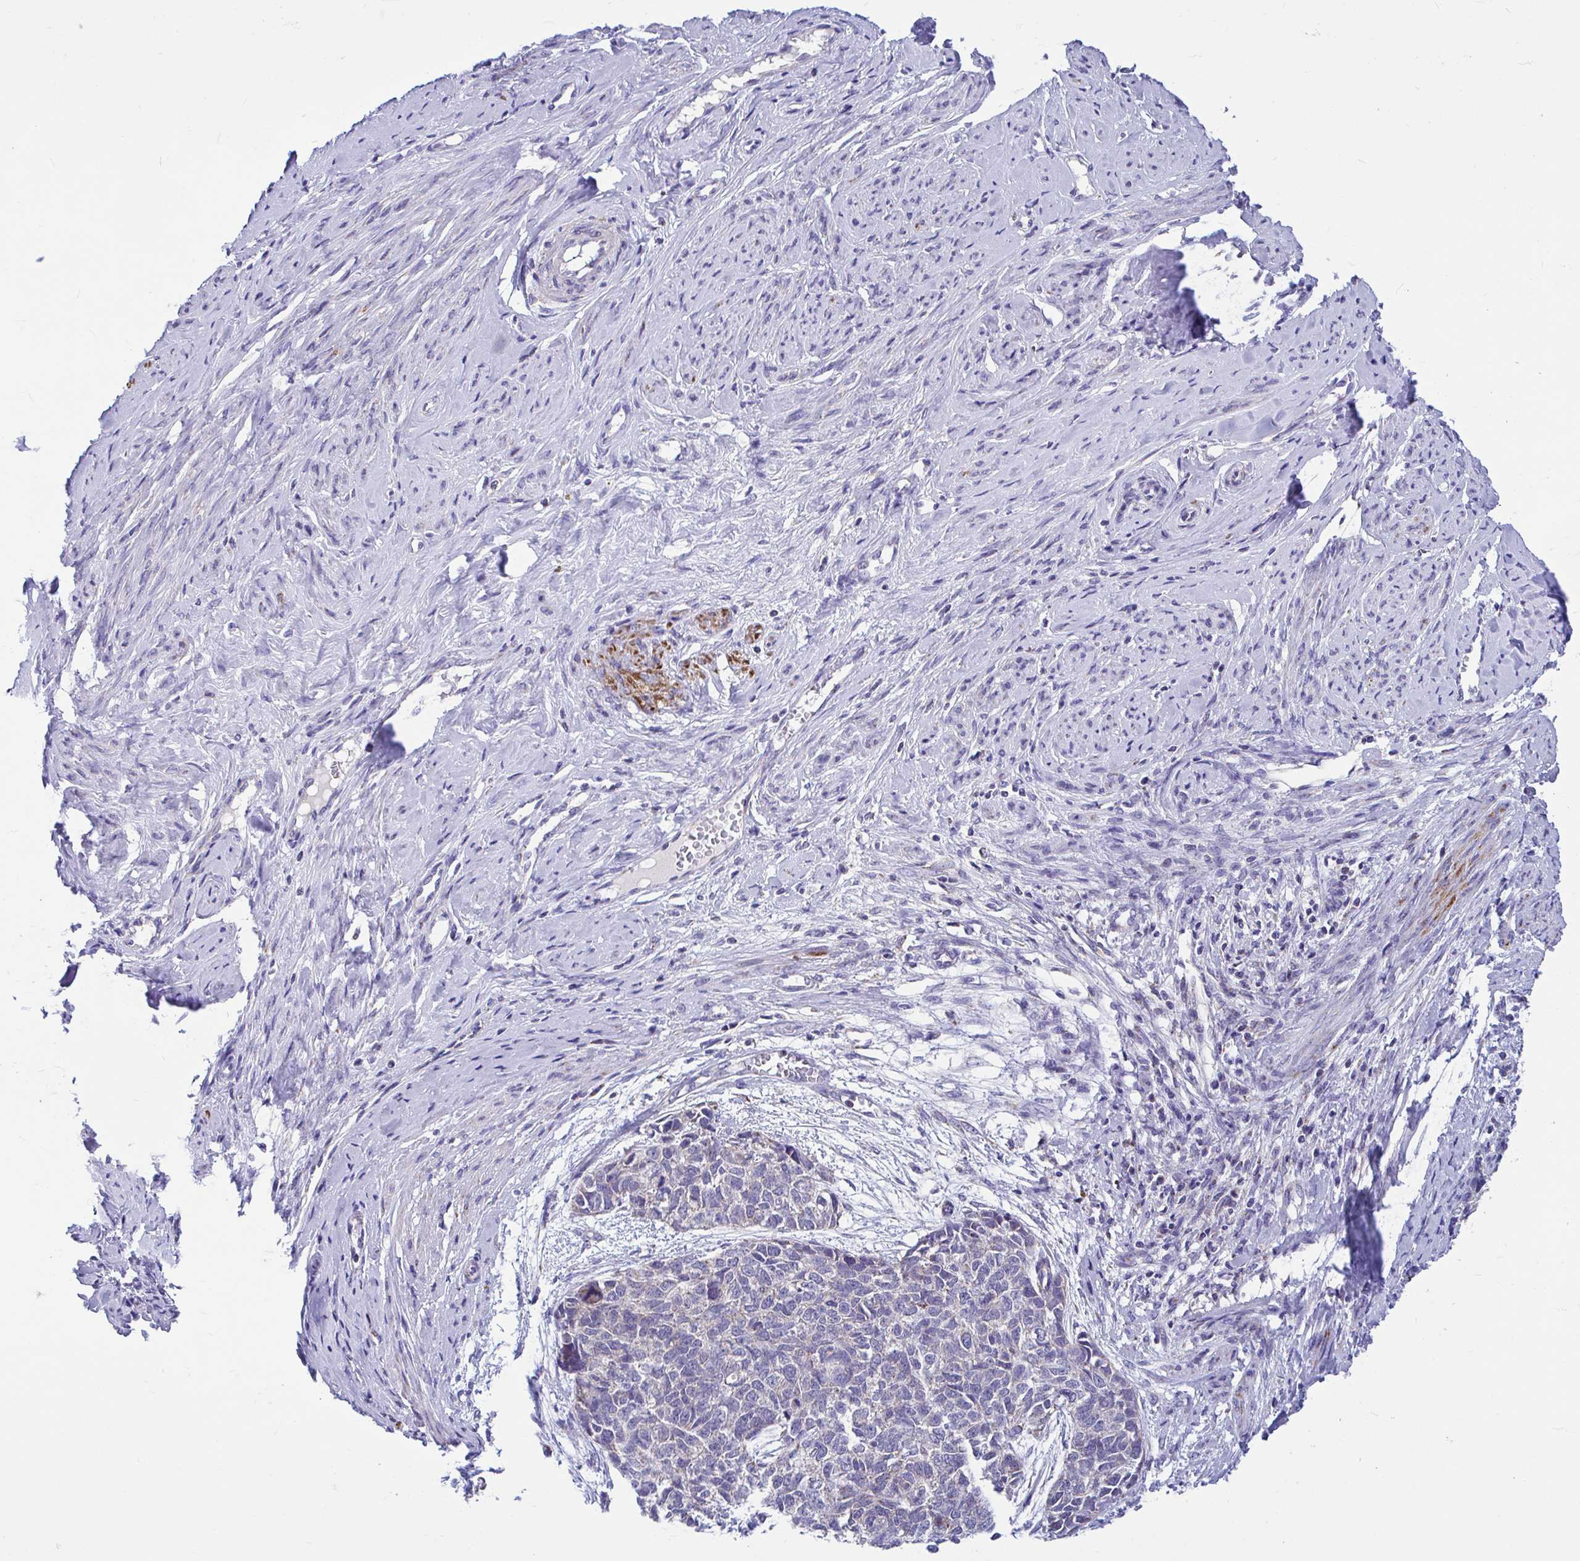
{"staining": {"intensity": "negative", "quantity": "none", "location": "none"}, "tissue": "cervical cancer", "cell_type": "Tumor cells", "image_type": "cancer", "snomed": [{"axis": "morphology", "description": "Squamous cell carcinoma, NOS"}, {"axis": "topography", "description": "Cervix"}], "caption": "A histopathology image of human cervical squamous cell carcinoma is negative for staining in tumor cells.", "gene": "OR13A1", "patient": {"sex": "female", "age": 63}}